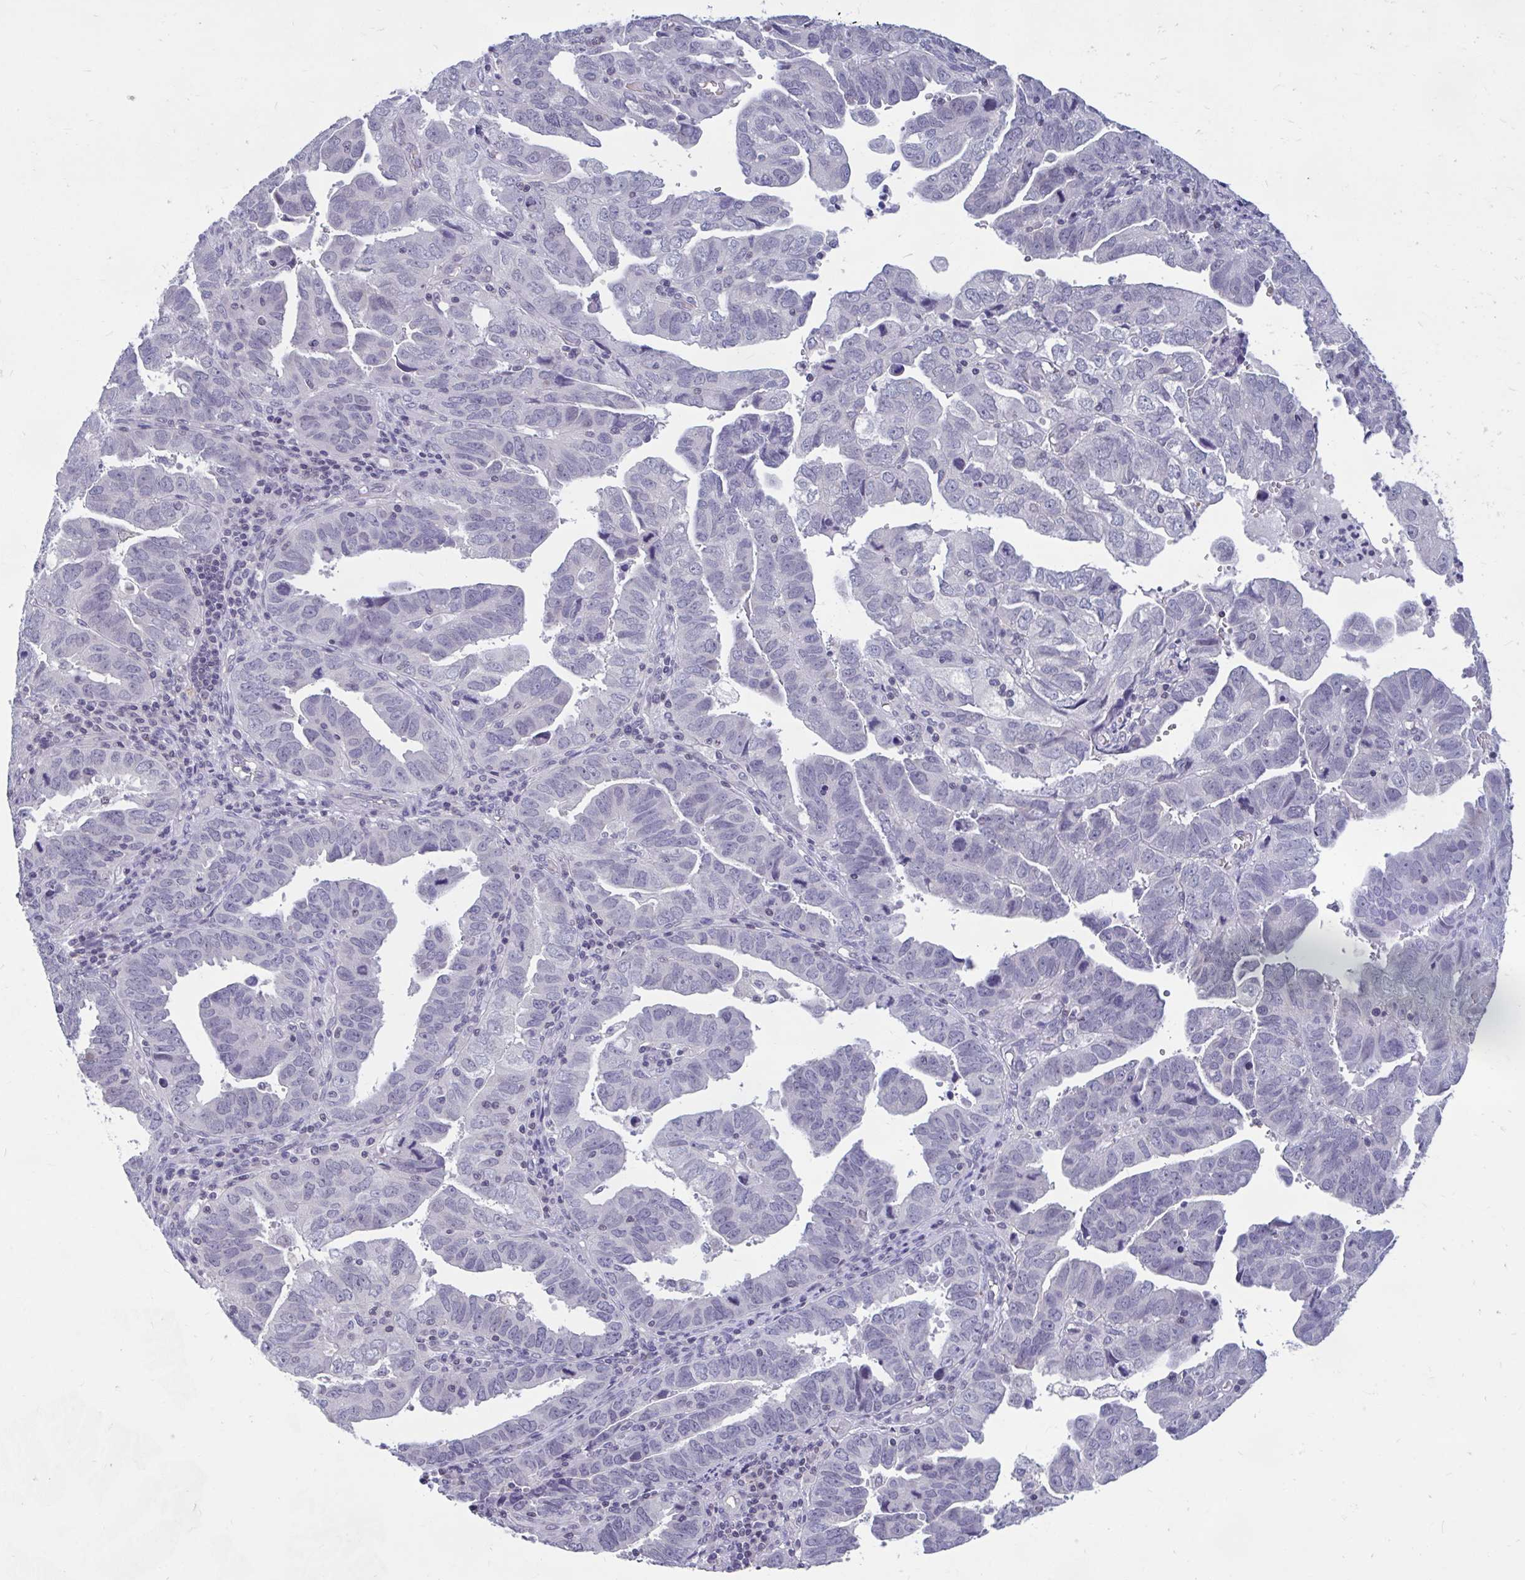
{"staining": {"intensity": "negative", "quantity": "none", "location": "none"}, "tissue": "endometrial cancer", "cell_type": "Tumor cells", "image_type": "cancer", "snomed": [{"axis": "morphology", "description": "Adenocarcinoma, NOS"}, {"axis": "topography", "description": "Uterus"}], "caption": "An immunohistochemistry (IHC) micrograph of adenocarcinoma (endometrial) is shown. There is no staining in tumor cells of adenocarcinoma (endometrial).", "gene": "ARPP19", "patient": {"sex": "female", "age": 62}}